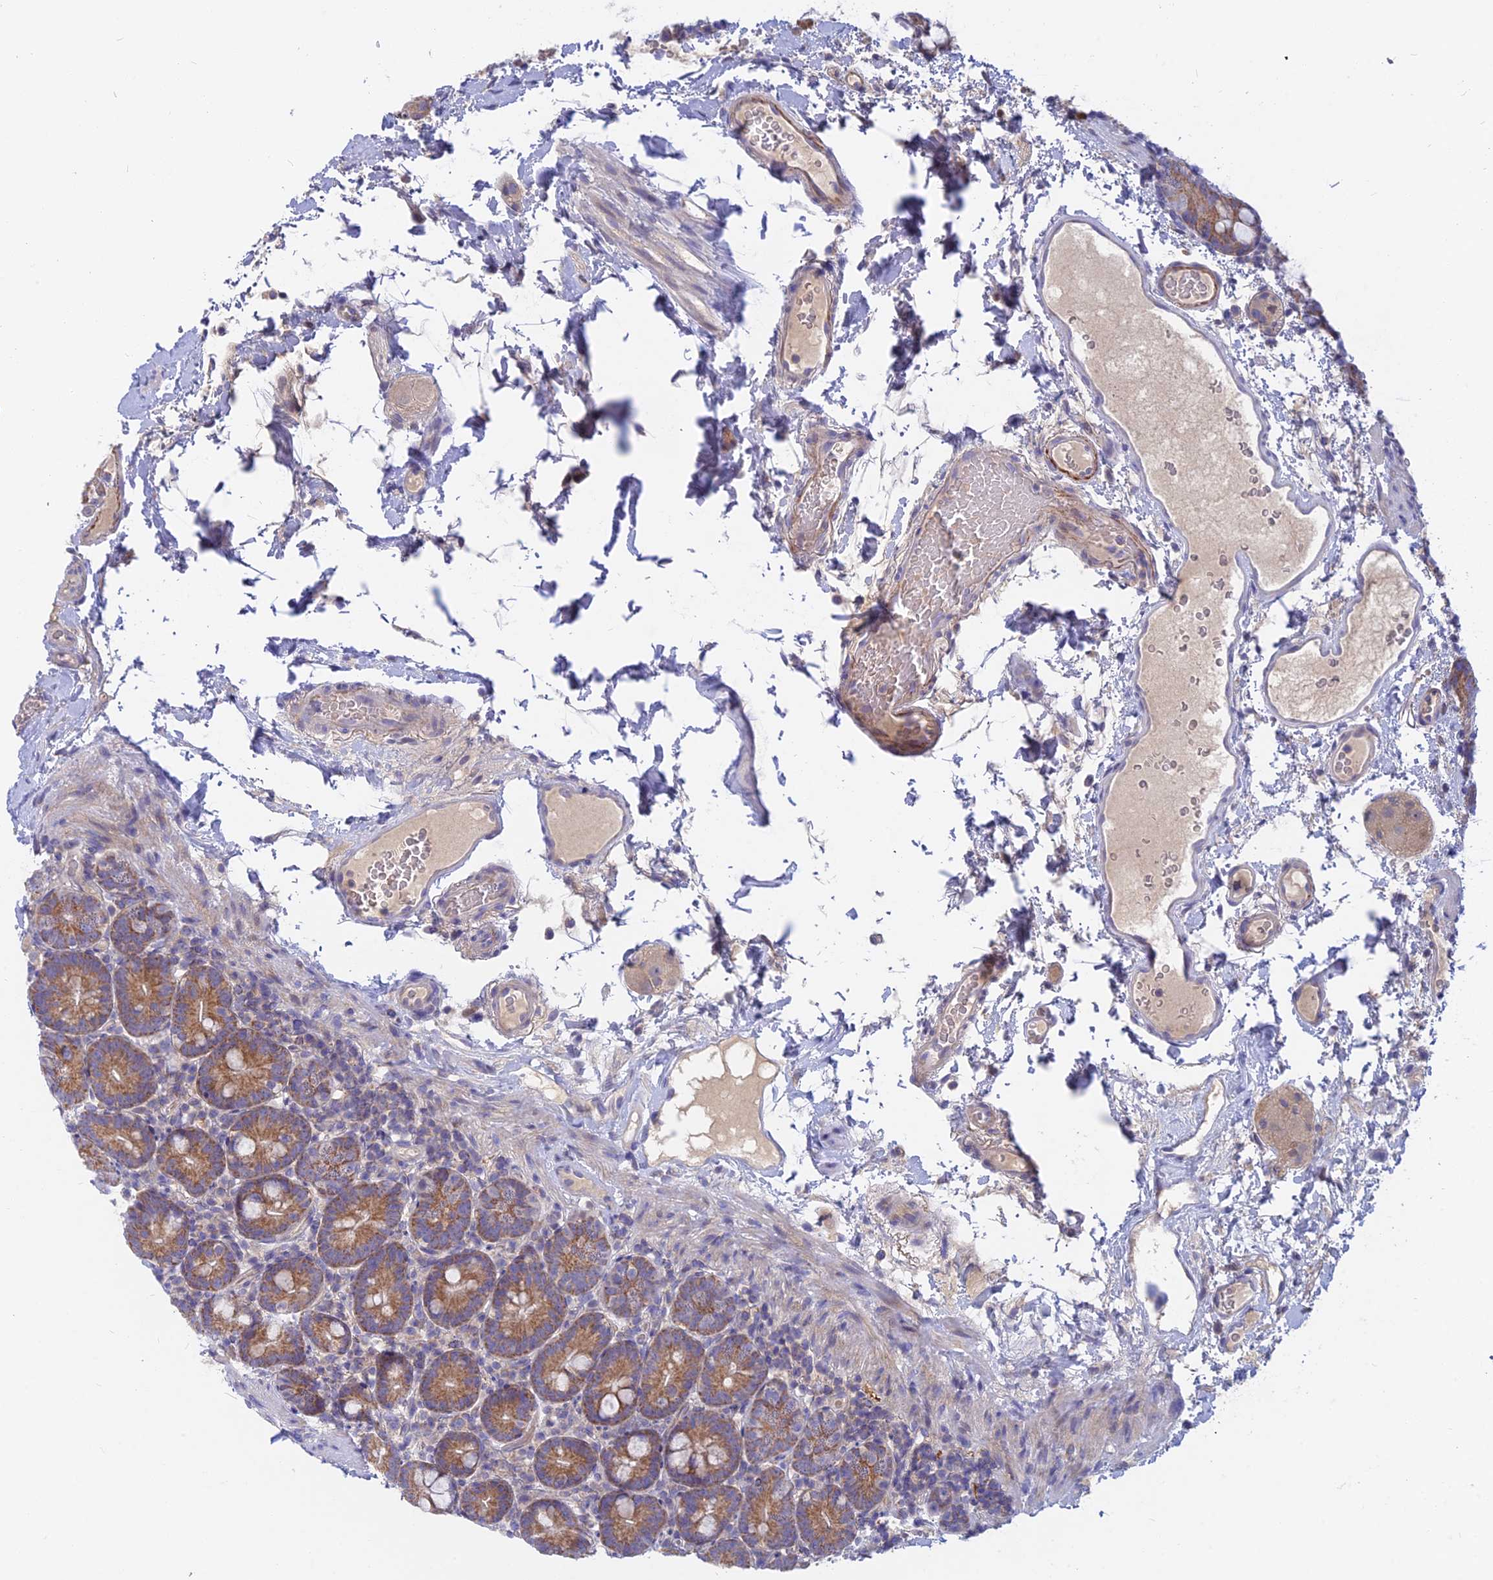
{"staining": {"intensity": "moderate", "quantity": ">75%", "location": "cytoplasmic/membranous"}, "tissue": "small intestine", "cell_type": "Glandular cells", "image_type": "normal", "snomed": [{"axis": "morphology", "description": "Normal tissue, NOS"}, {"axis": "topography", "description": "Small intestine"}], "caption": "Glandular cells exhibit medium levels of moderate cytoplasmic/membranous positivity in about >75% of cells in normal small intestine. (Stains: DAB (3,3'-diaminobenzidine) in brown, nuclei in blue, Microscopy: brightfield microscopy at high magnification).", "gene": "CACNA1B", "patient": {"sex": "female", "age": 68}}